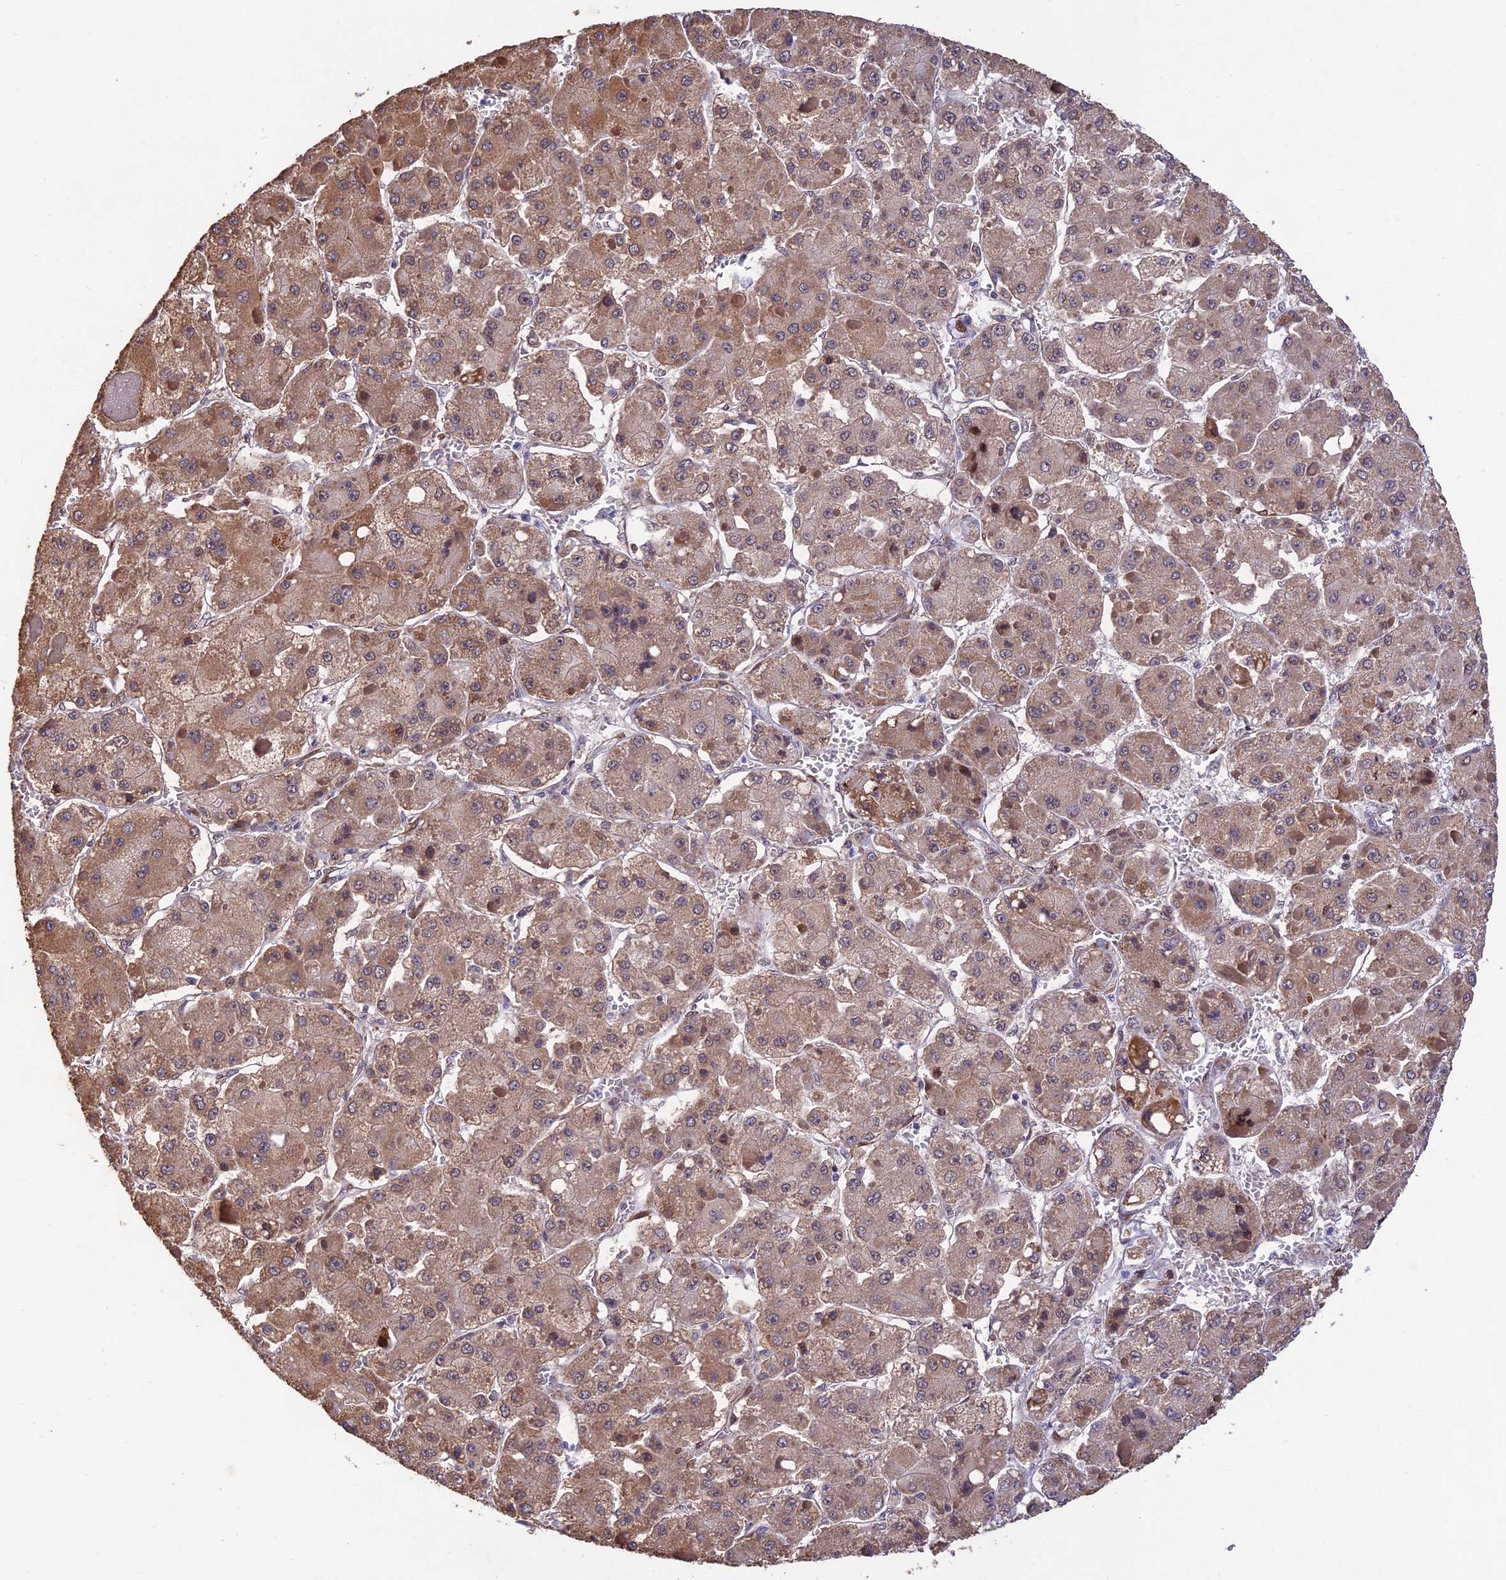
{"staining": {"intensity": "moderate", "quantity": "25%-75%", "location": "cytoplasmic/membranous"}, "tissue": "liver cancer", "cell_type": "Tumor cells", "image_type": "cancer", "snomed": [{"axis": "morphology", "description": "Carcinoma, Hepatocellular, NOS"}, {"axis": "topography", "description": "Liver"}], "caption": "Moderate cytoplasmic/membranous positivity for a protein is identified in about 25%-75% of tumor cells of hepatocellular carcinoma (liver) using IHC.", "gene": "WDR55", "patient": {"sex": "female", "age": 73}}